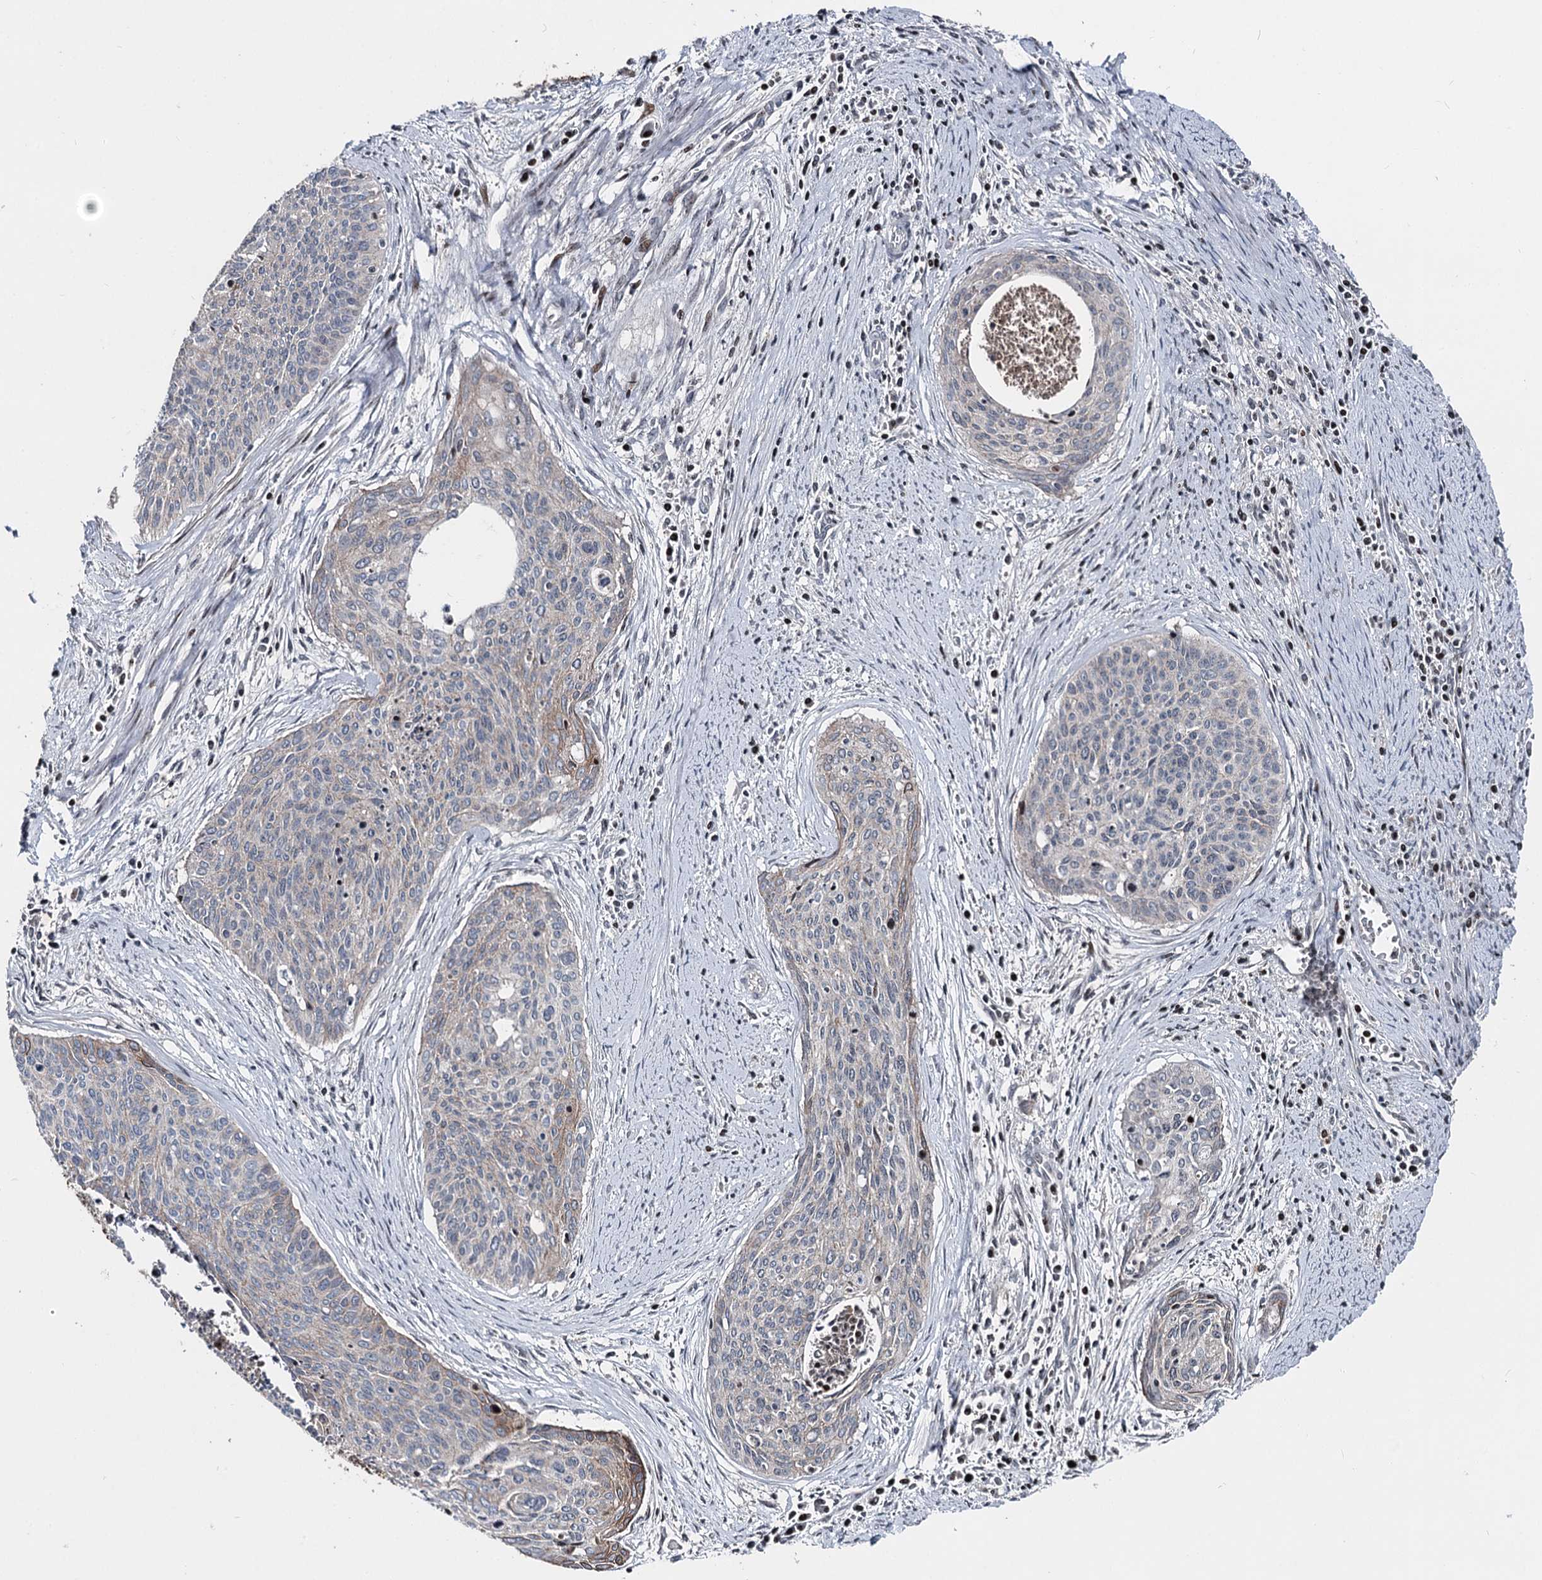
{"staining": {"intensity": "moderate", "quantity": "<25%", "location": "cytoplasmic/membranous"}, "tissue": "cervical cancer", "cell_type": "Tumor cells", "image_type": "cancer", "snomed": [{"axis": "morphology", "description": "Squamous cell carcinoma, NOS"}, {"axis": "topography", "description": "Cervix"}], "caption": "A high-resolution histopathology image shows IHC staining of cervical cancer (squamous cell carcinoma), which exhibits moderate cytoplasmic/membranous staining in about <25% of tumor cells. (DAB IHC, brown staining for protein, blue staining for nuclei).", "gene": "ITFG2", "patient": {"sex": "female", "age": 55}}